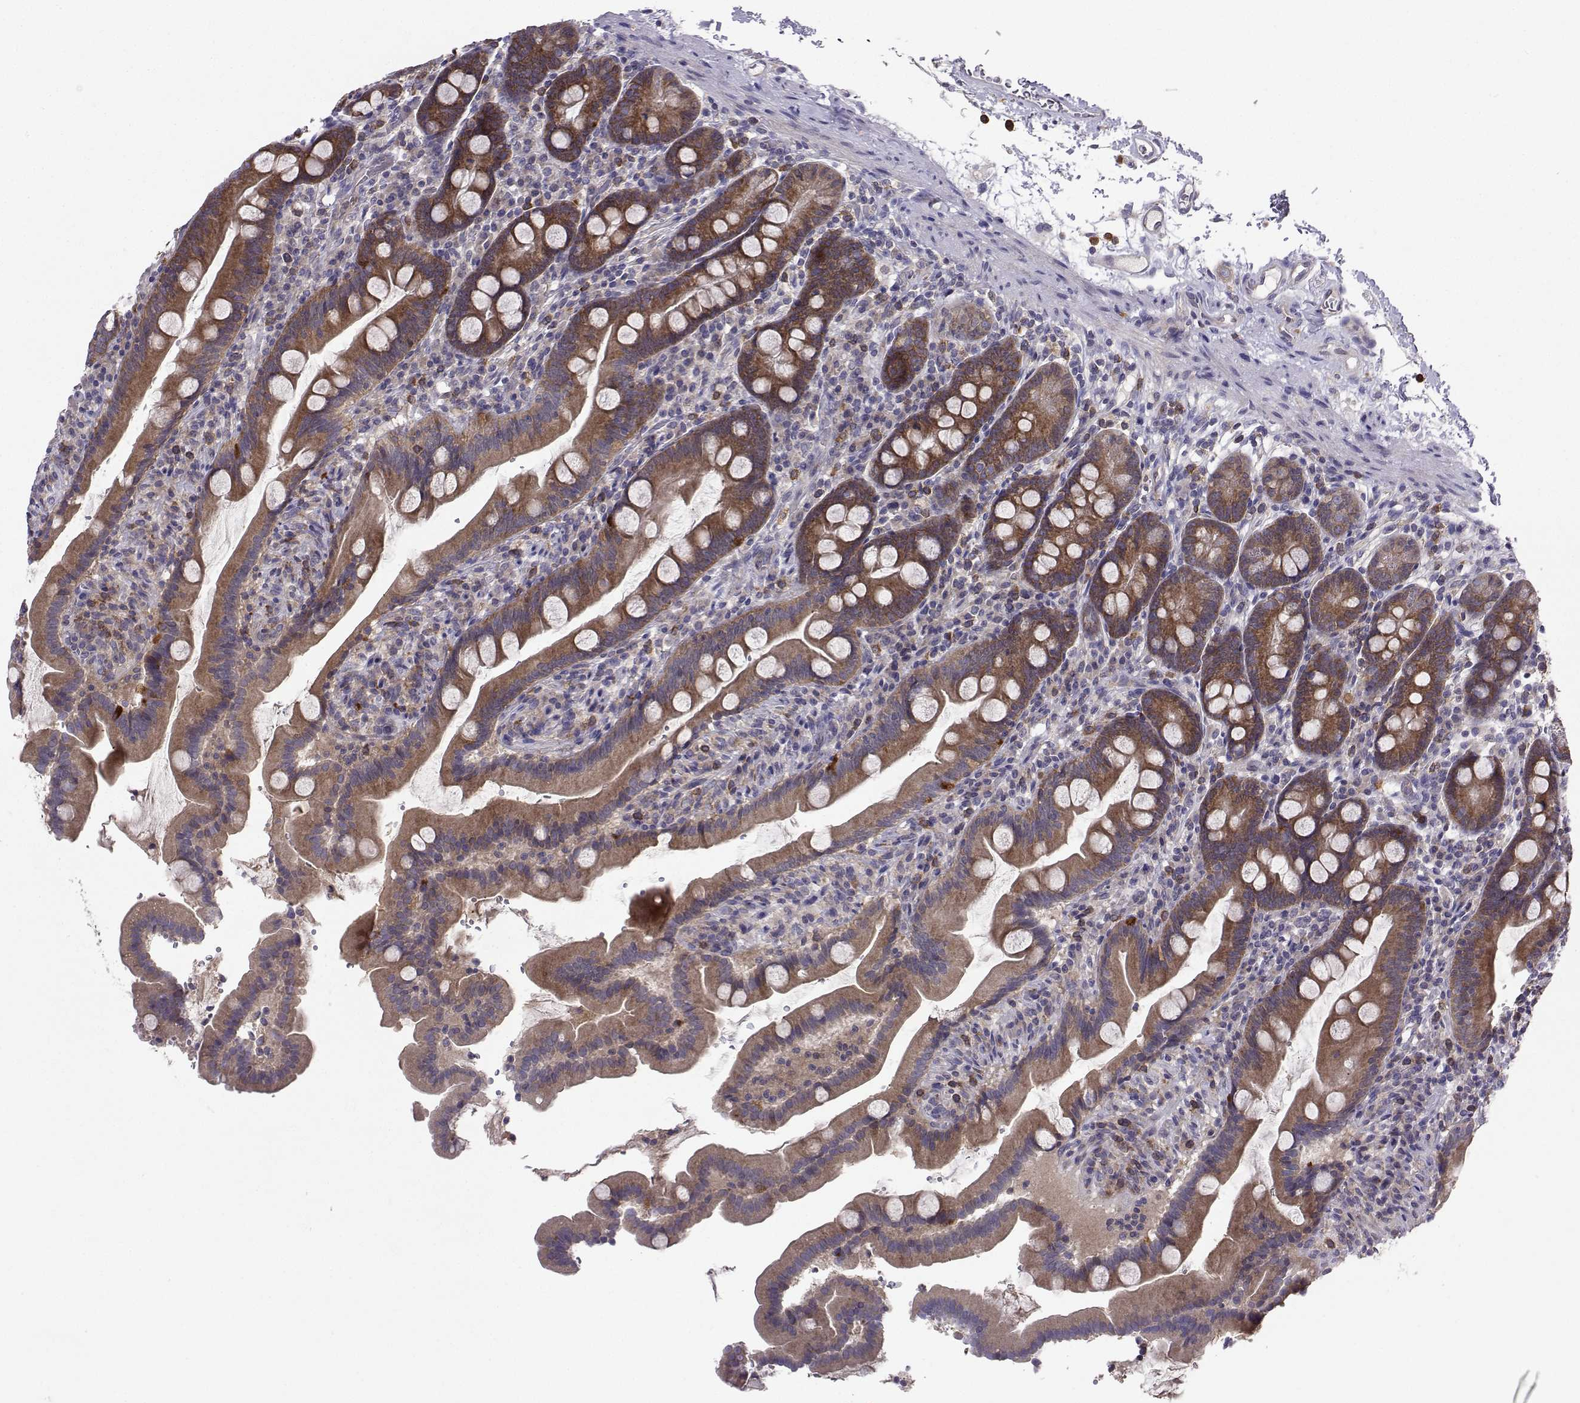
{"staining": {"intensity": "moderate", "quantity": ">75%", "location": "cytoplasmic/membranous"}, "tissue": "small intestine", "cell_type": "Glandular cells", "image_type": "normal", "snomed": [{"axis": "morphology", "description": "Normal tissue, NOS"}, {"axis": "topography", "description": "Small intestine"}], "caption": "IHC image of benign human small intestine stained for a protein (brown), which shows medium levels of moderate cytoplasmic/membranous expression in about >75% of glandular cells.", "gene": "STXBP5", "patient": {"sex": "female", "age": 44}}